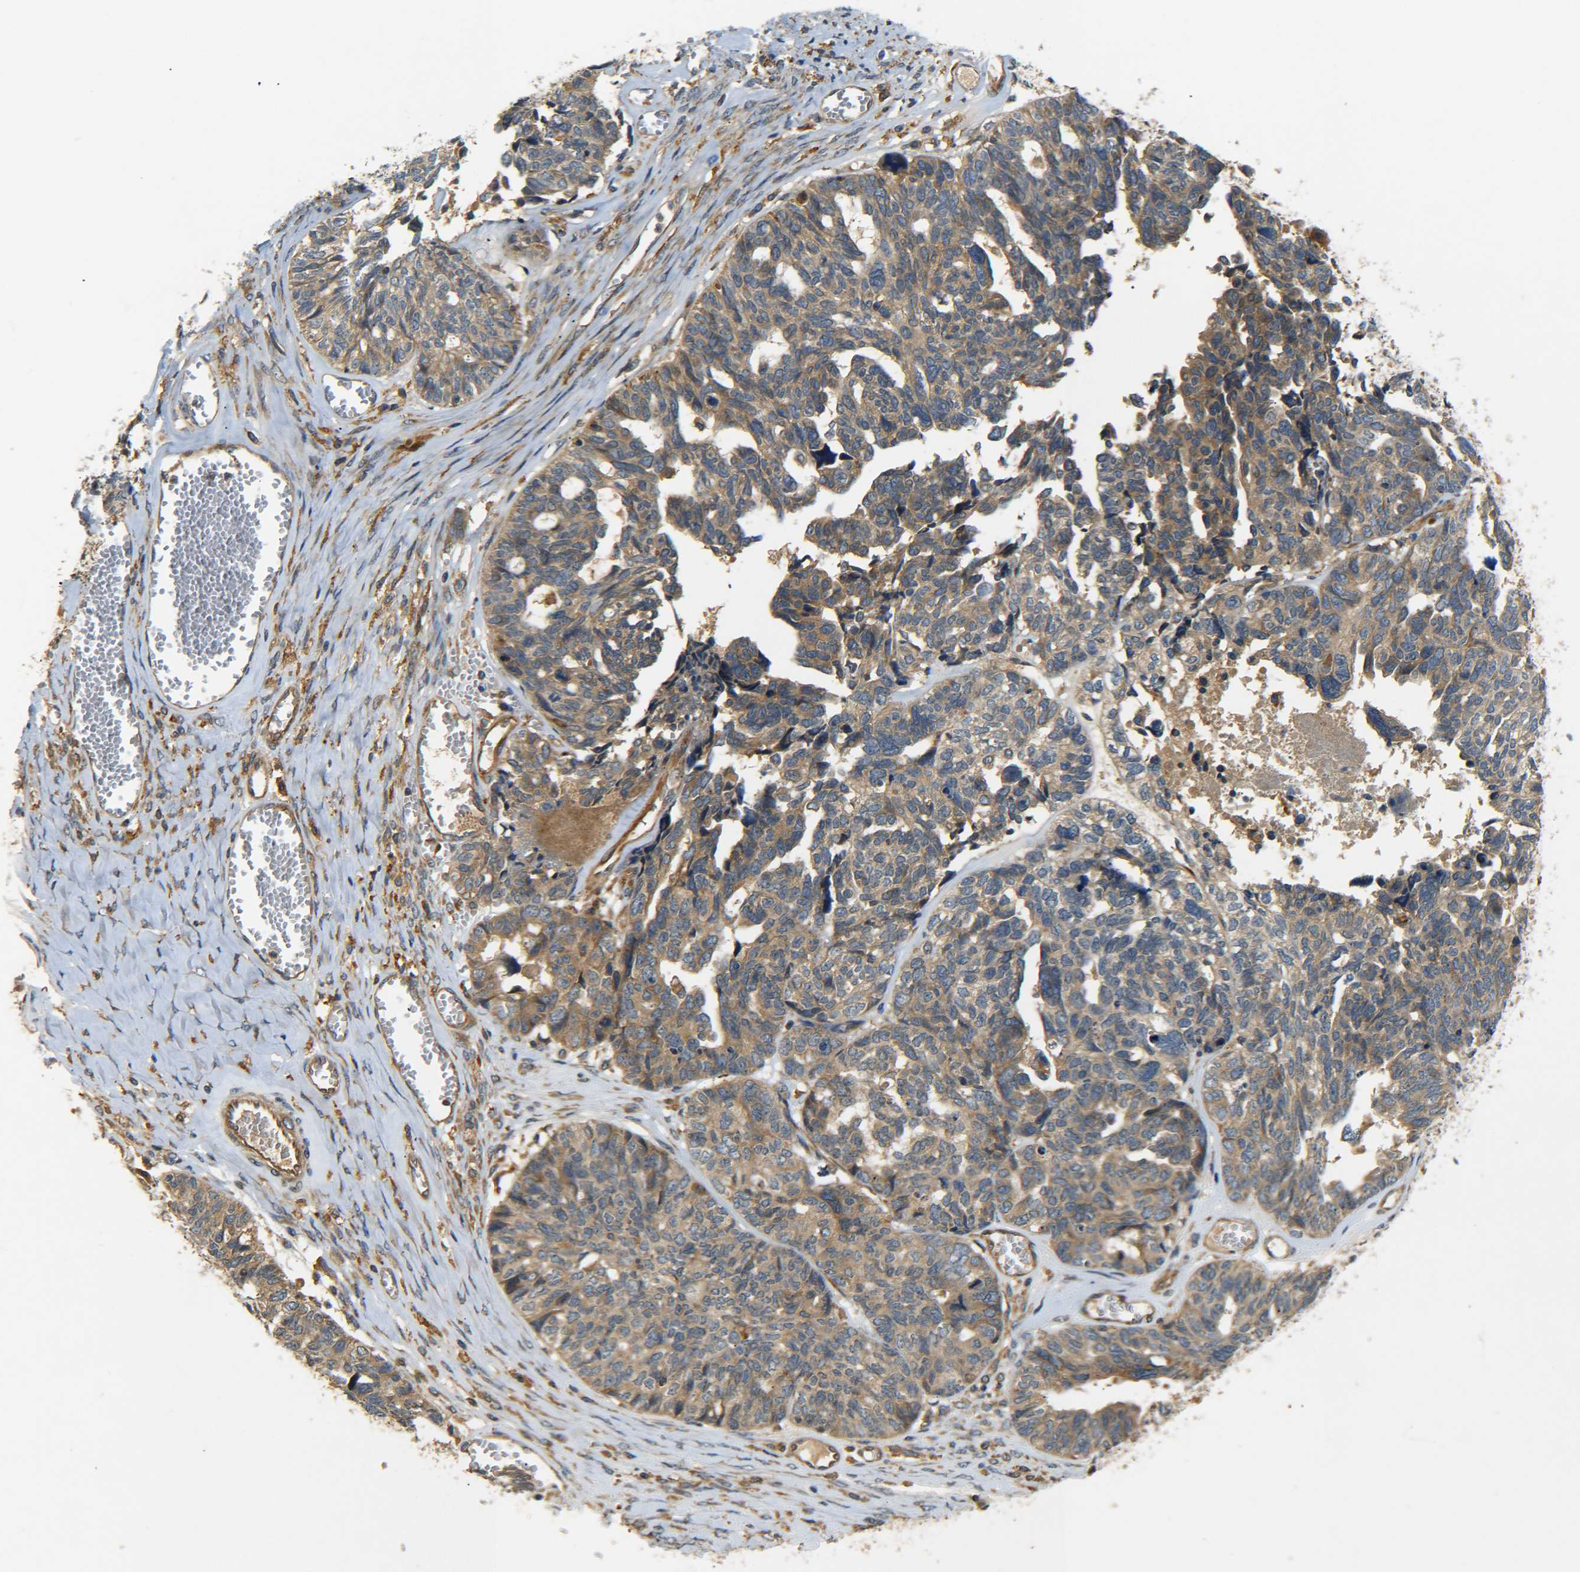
{"staining": {"intensity": "moderate", "quantity": ">75%", "location": "cytoplasmic/membranous"}, "tissue": "ovarian cancer", "cell_type": "Tumor cells", "image_type": "cancer", "snomed": [{"axis": "morphology", "description": "Cystadenocarcinoma, serous, NOS"}, {"axis": "topography", "description": "Ovary"}], "caption": "Ovarian serous cystadenocarcinoma stained with a protein marker displays moderate staining in tumor cells.", "gene": "LRCH3", "patient": {"sex": "female", "age": 79}}